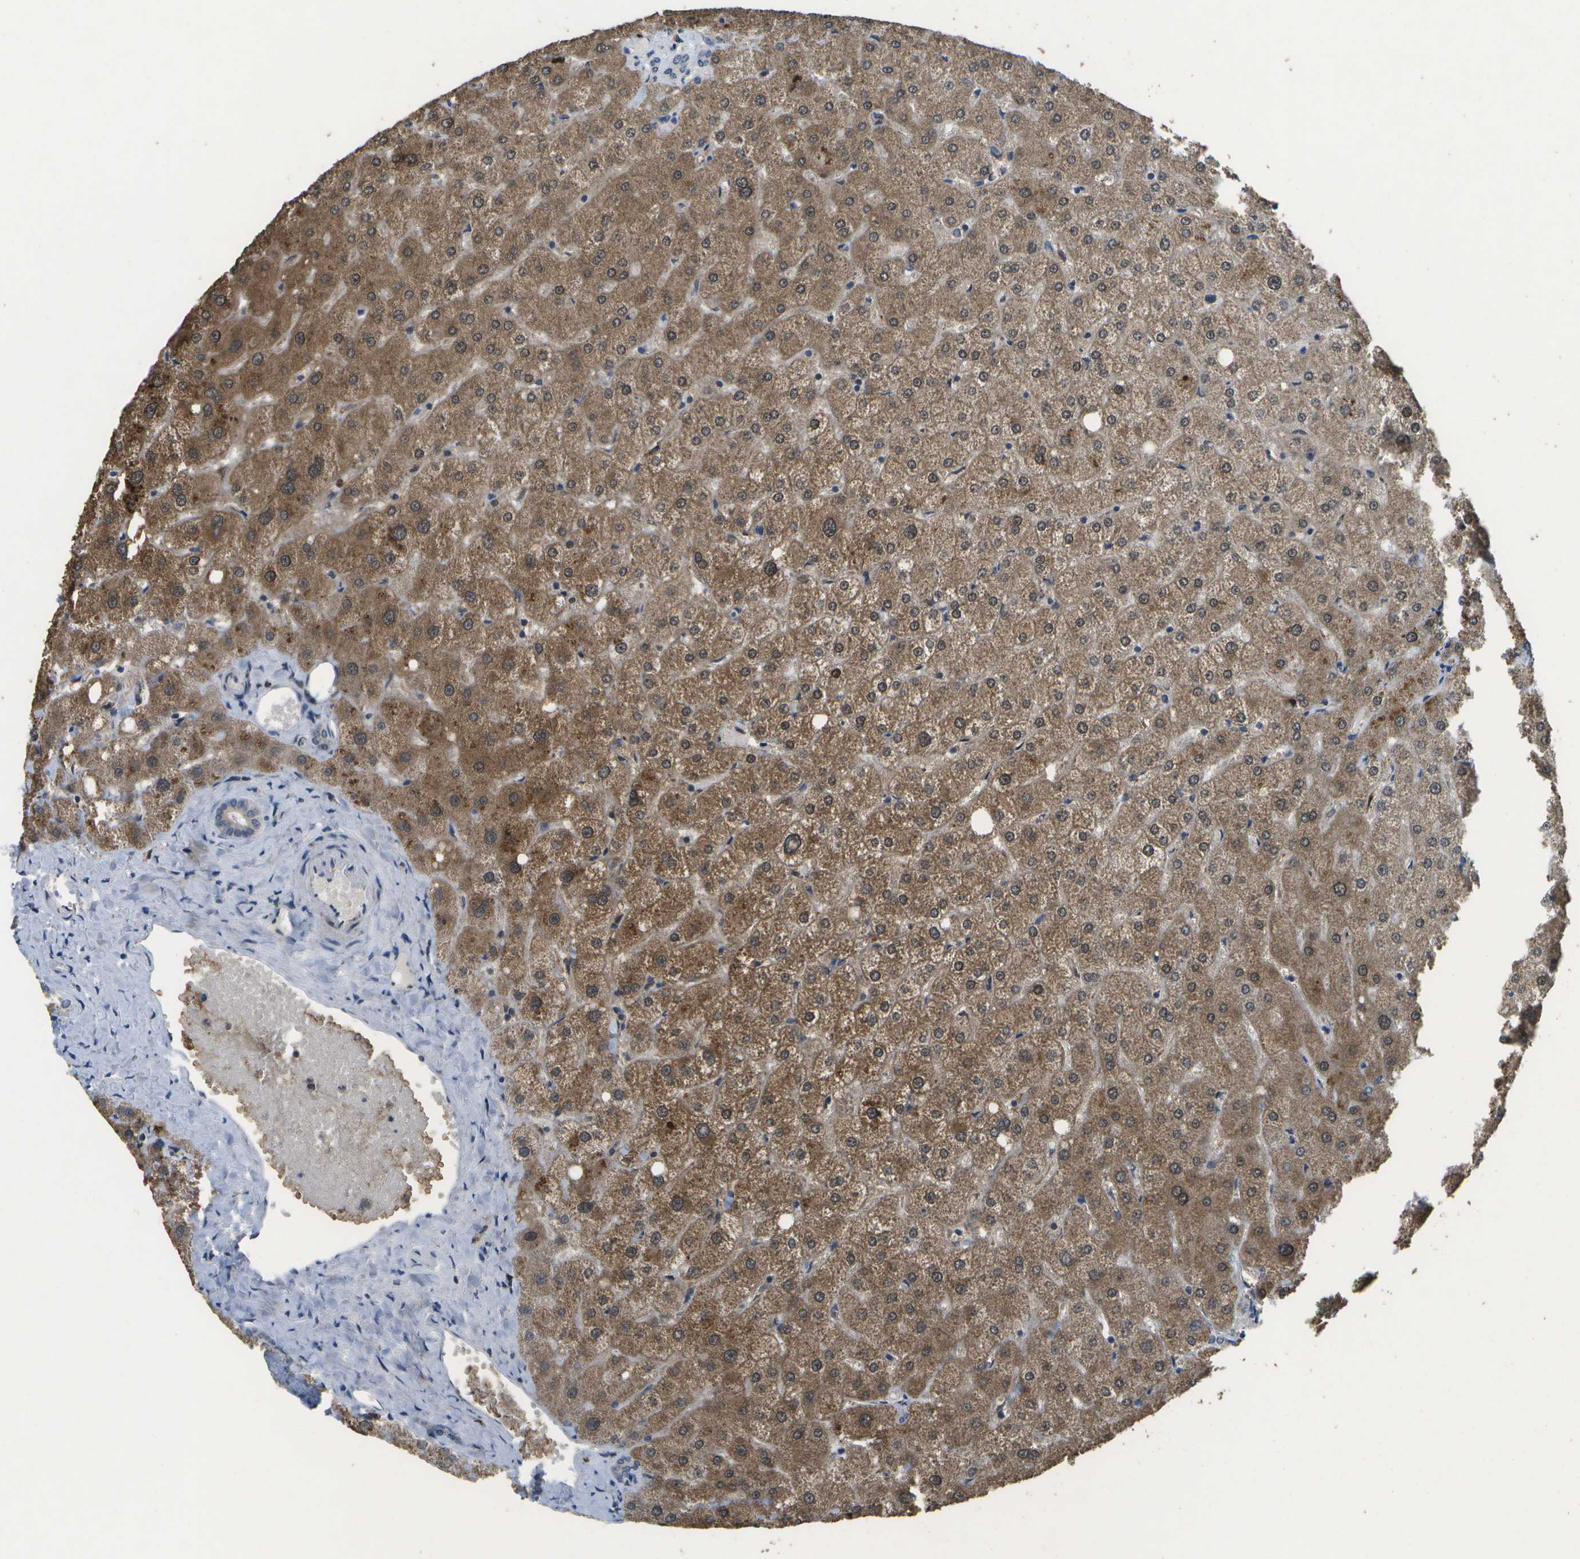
{"staining": {"intensity": "weak", "quantity": "<25%", "location": "cytoplasmic/membranous"}, "tissue": "liver", "cell_type": "Cholangiocytes", "image_type": "normal", "snomed": [{"axis": "morphology", "description": "Normal tissue, NOS"}, {"axis": "topography", "description": "Liver"}], "caption": "Cholangiocytes show no significant positivity in unremarkable liver. Nuclei are stained in blue.", "gene": "HADHA", "patient": {"sex": "male", "age": 73}}